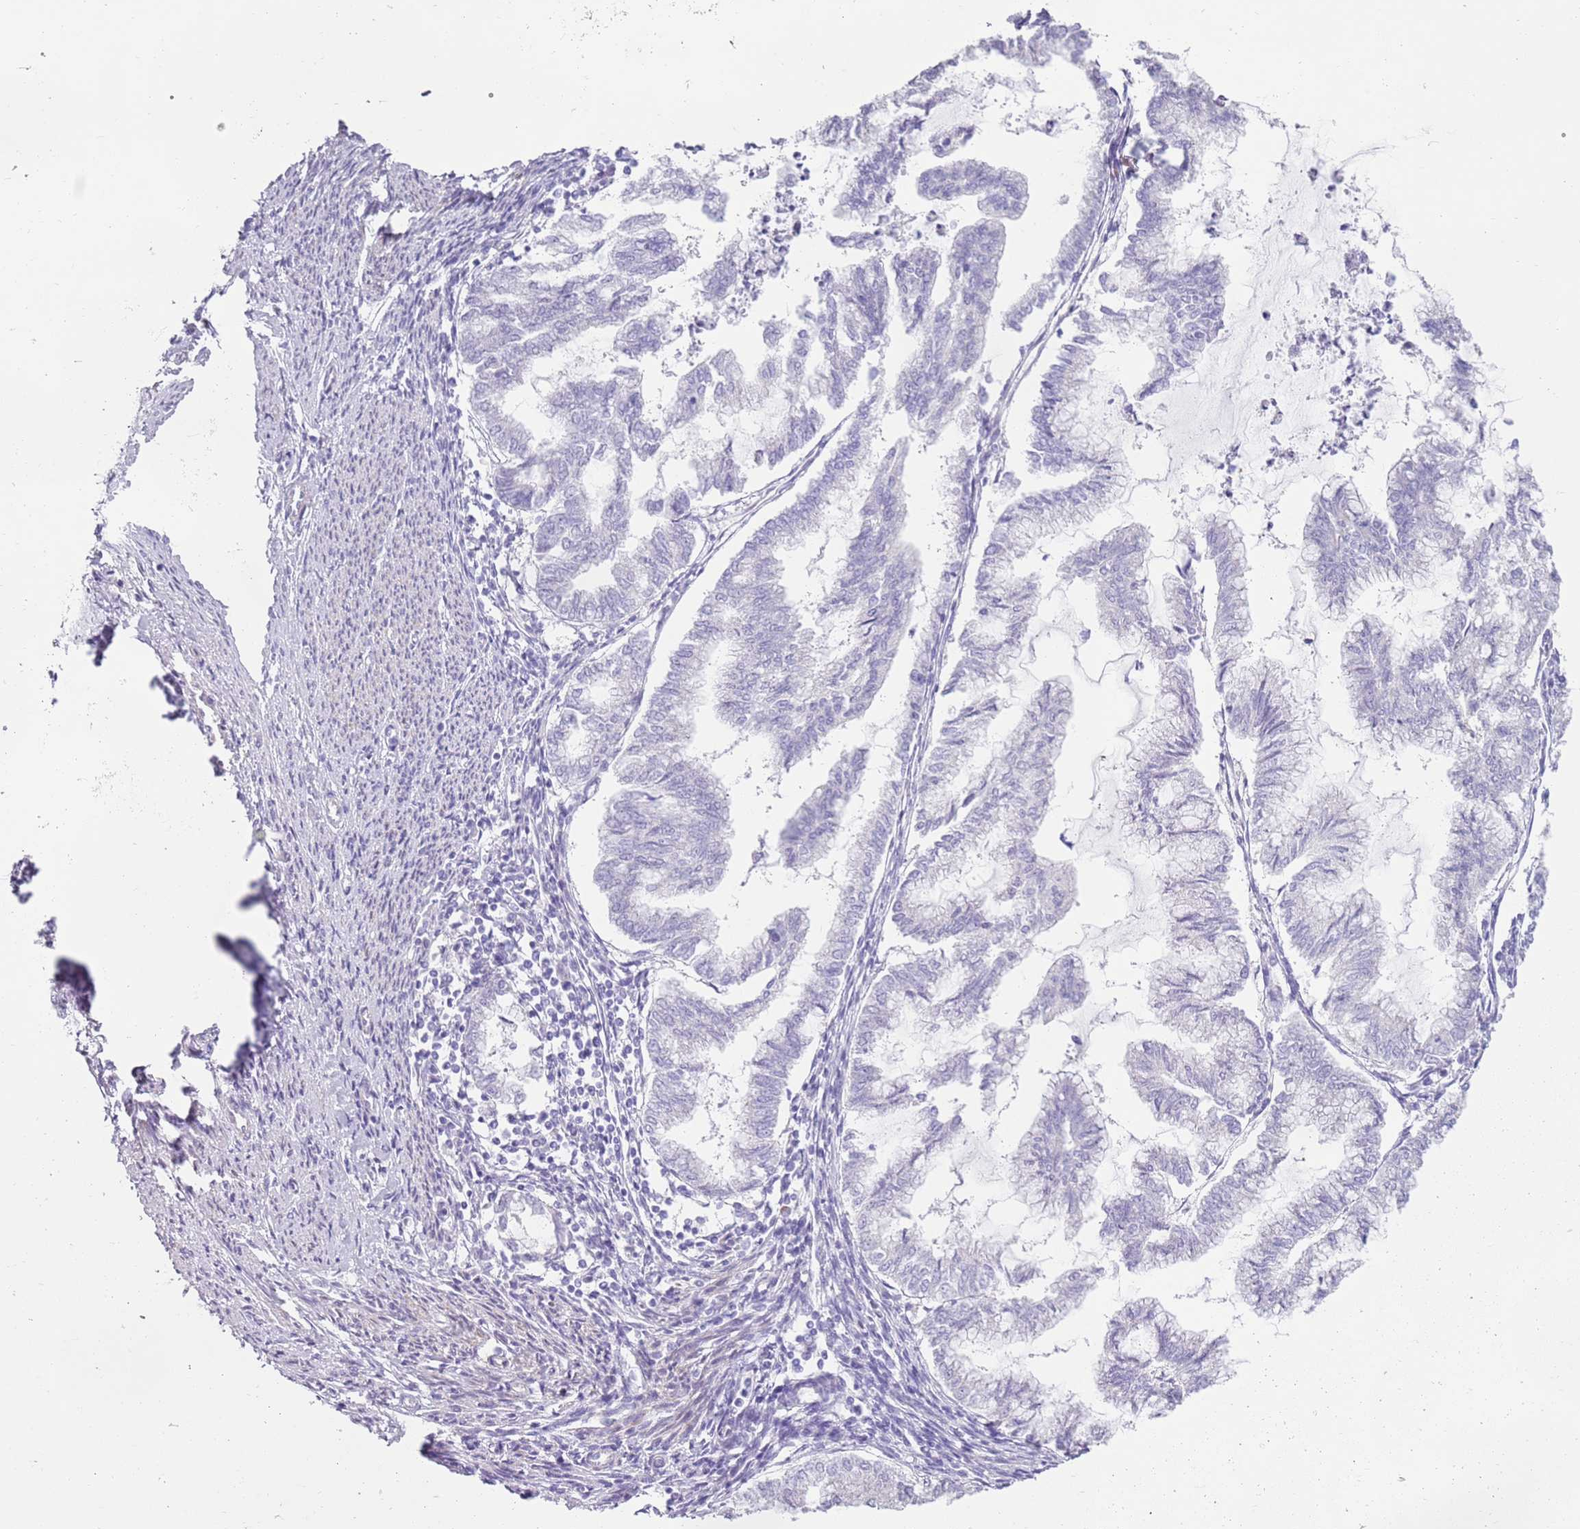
{"staining": {"intensity": "negative", "quantity": "none", "location": "none"}, "tissue": "endometrial cancer", "cell_type": "Tumor cells", "image_type": "cancer", "snomed": [{"axis": "morphology", "description": "Adenocarcinoma, NOS"}, {"axis": "topography", "description": "Endometrium"}], "caption": "DAB immunohistochemical staining of endometrial adenocarcinoma shows no significant staining in tumor cells. (Stains: DAB immunohistochemistry with hematoxylin counter stain, Microscopy: brightfield microscopy at high magnification).", "gene": "ZNF239", "patient": {"sex": "female", "age": 79}}